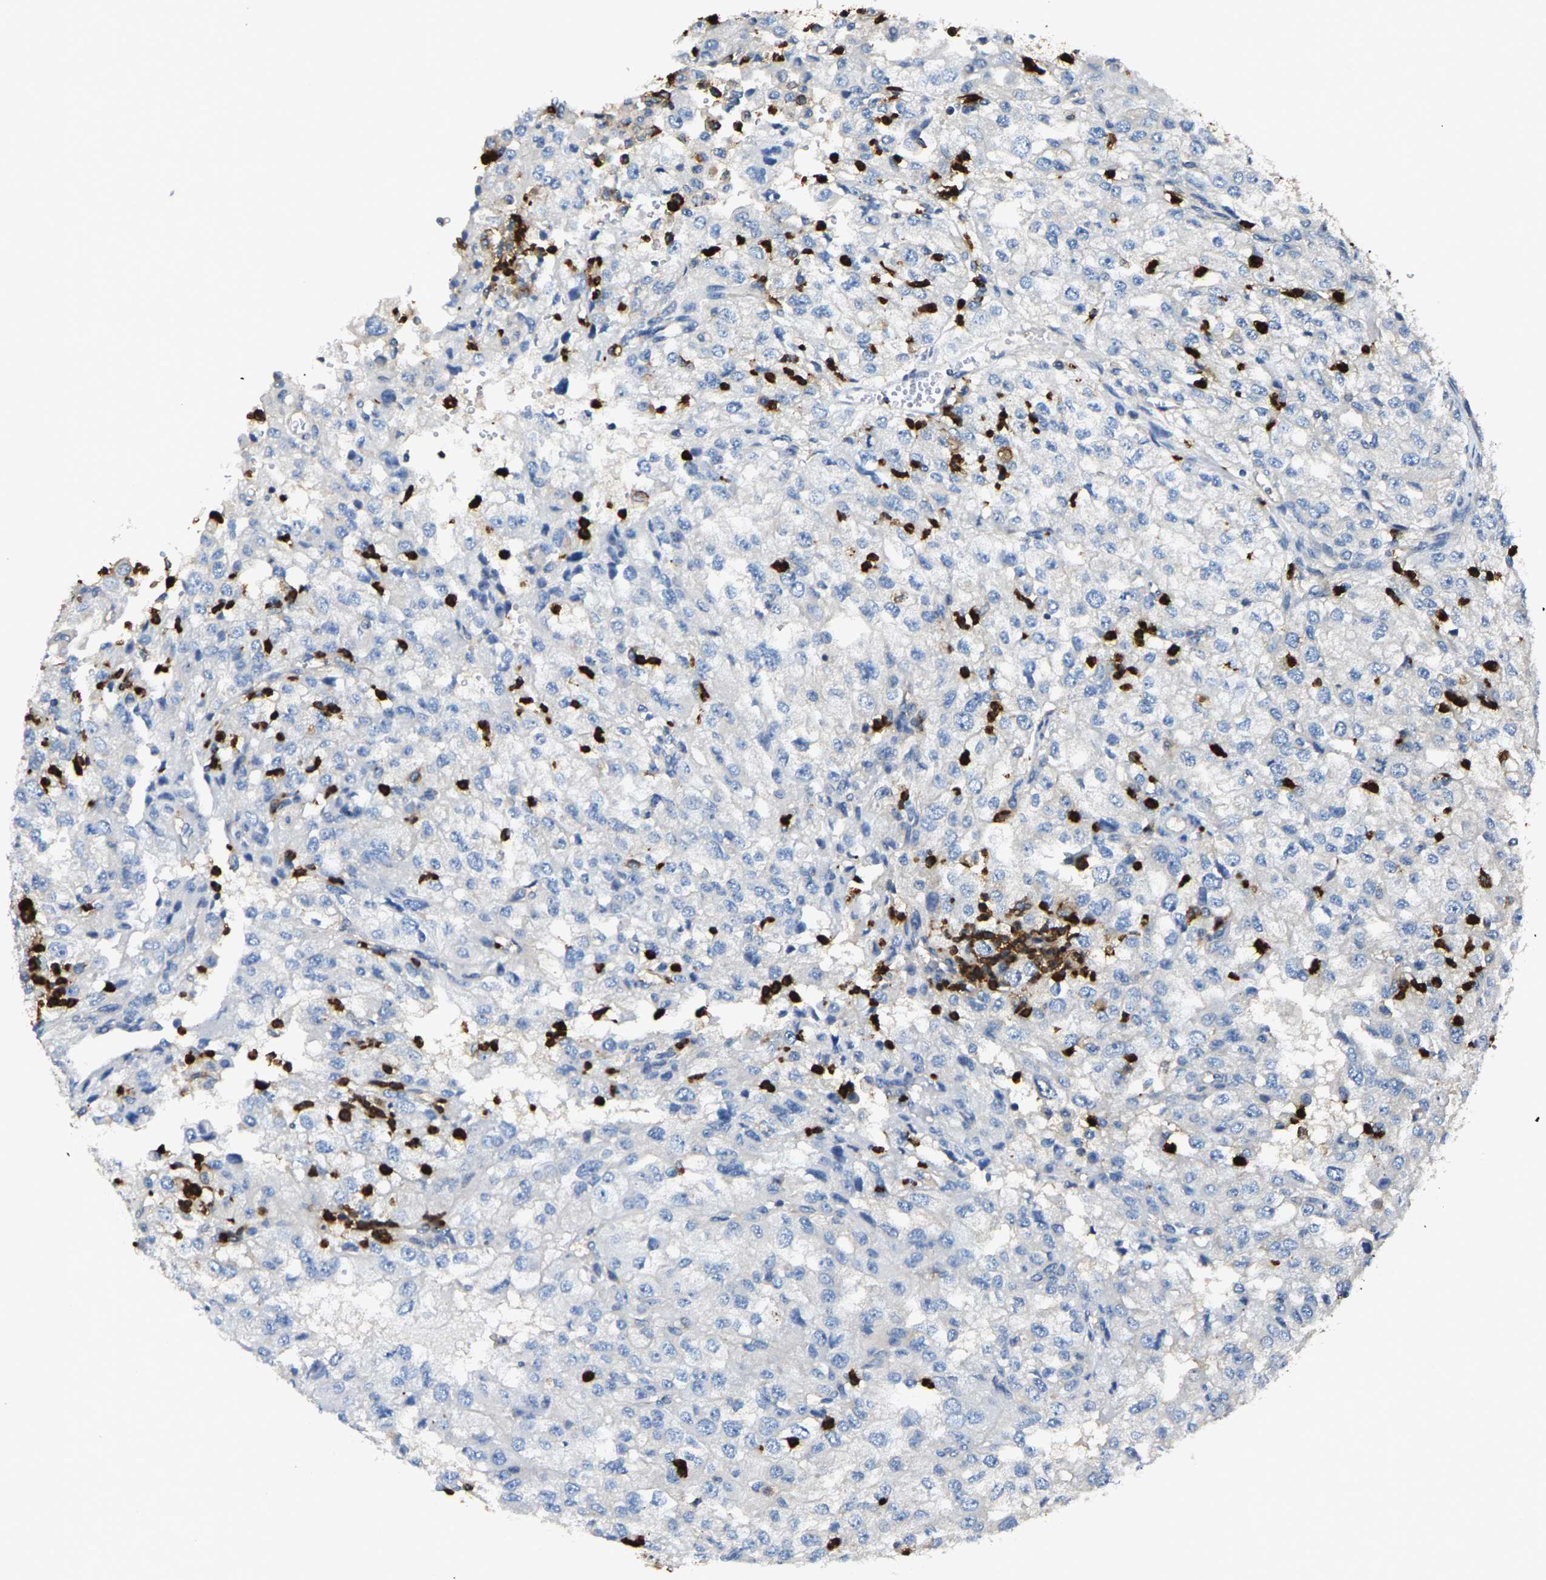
{"staining": {"intensity": "negative", "quantity": "none", "location": "none"}, "tissue": "renal cancer", "cell_type": "Tumor cells", "image_type": "cancer", "snomed": [{"axis": "morphology", "description": "Adenocarcinoma, NOS"}, {"axis": "topography", "description": "Kidney"}], "caption": "DAB immunohistochemical staining of renal cancer (adenocarcinoma) exhibits no significant positivity in tumor cells.", "gene": "TRAF6", "patient": {"sex": "female", "age": 54}}